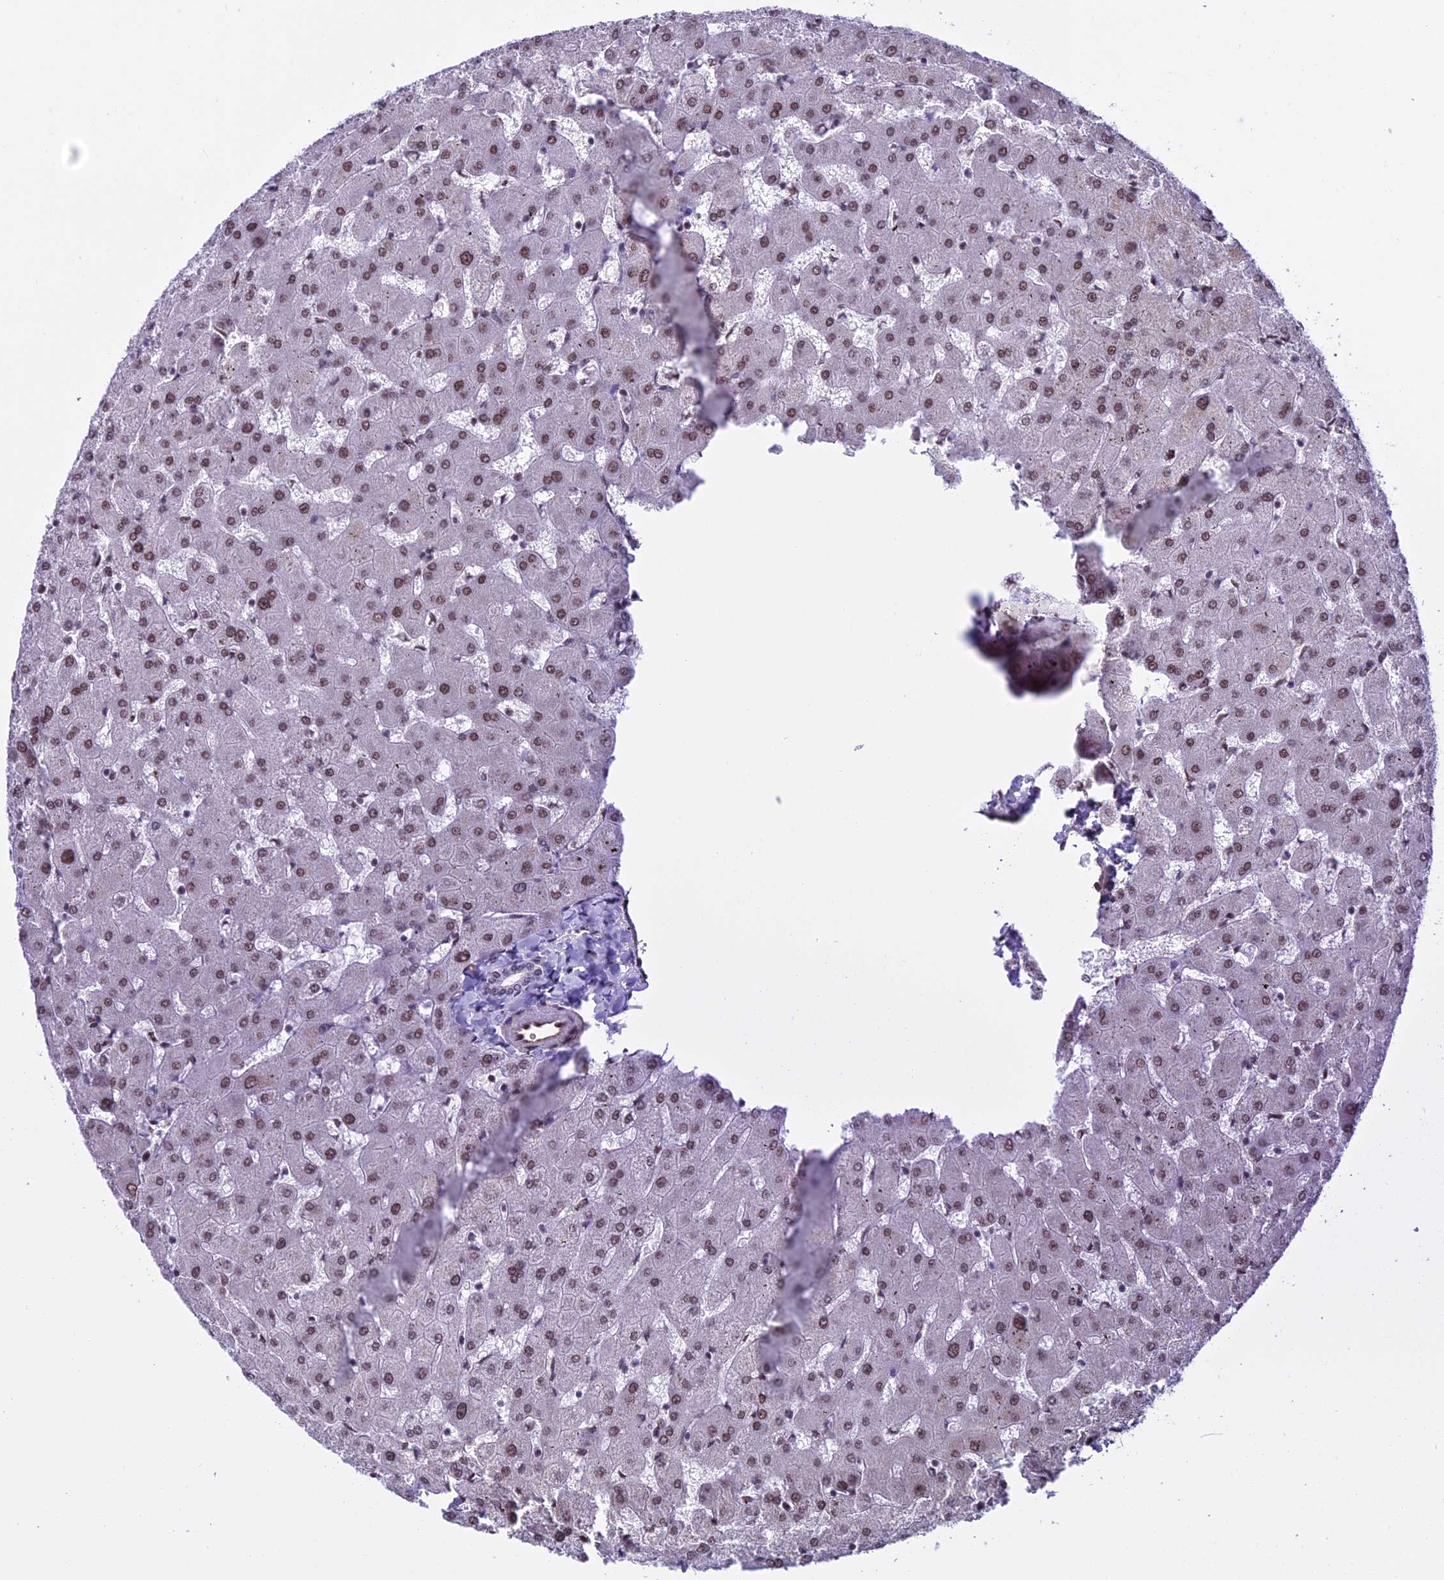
{"staining": {"intensity": "weak", "quantity": "<25%", "location": "nuclear"}, "tissue": "liver", "cell_type": "Cholangiocytes", "image_type": "normal", "snomed": [{"axis": "morphology", "description": "Normal tissue, NOS"}, {"axis": "topography", "description": "Liver"}], "caption": "An IHC micrograph of benign liver is shown. There is no staining in cholangiocytes of liver.", "gene": "MPHOSPH8", "patient": {"sex": "female", "age": 63}}